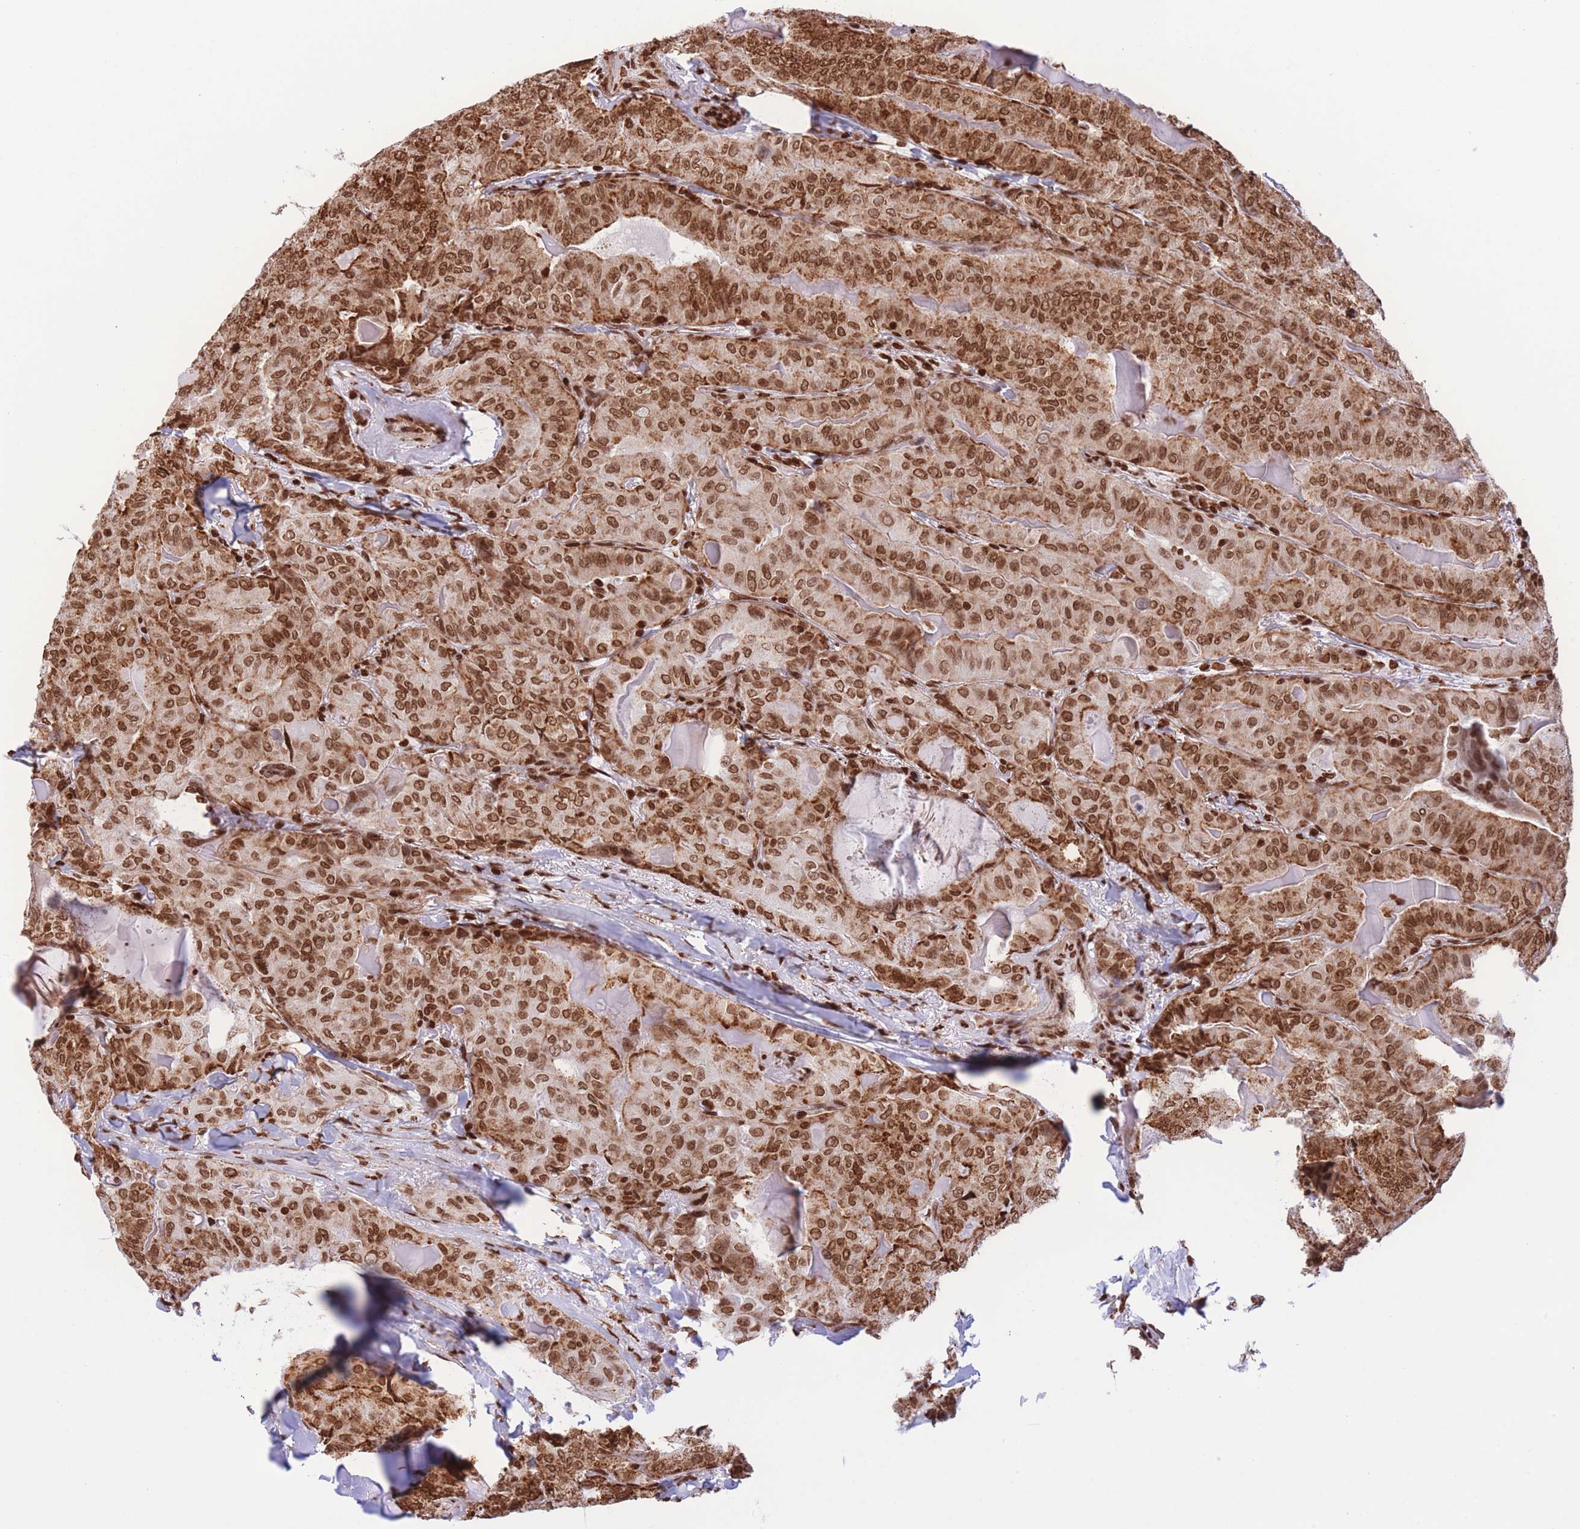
{"staining": {"intensity": "strong", "quantity": ">75%", "location": "nuclear"}, "tissue": "thyroid cancer", "cell_type": "Tumor cells", "image_type": "cancer", "snomed": [{"axis": "morphology", "description": "Papillary adenocarcinoma, NOS"}, {"axis": "topography", "description": "Thyroid gland"}], "caption": "IHC micrograph of papillary adenocarcinoma (thyroid) stained for a protein (brown), which demonstrates high levels of strong nuclear positivity in approximately >75% of tumor cells.", "gene": "H2BC11", "patient": {"sex": "female", "age": 68}}